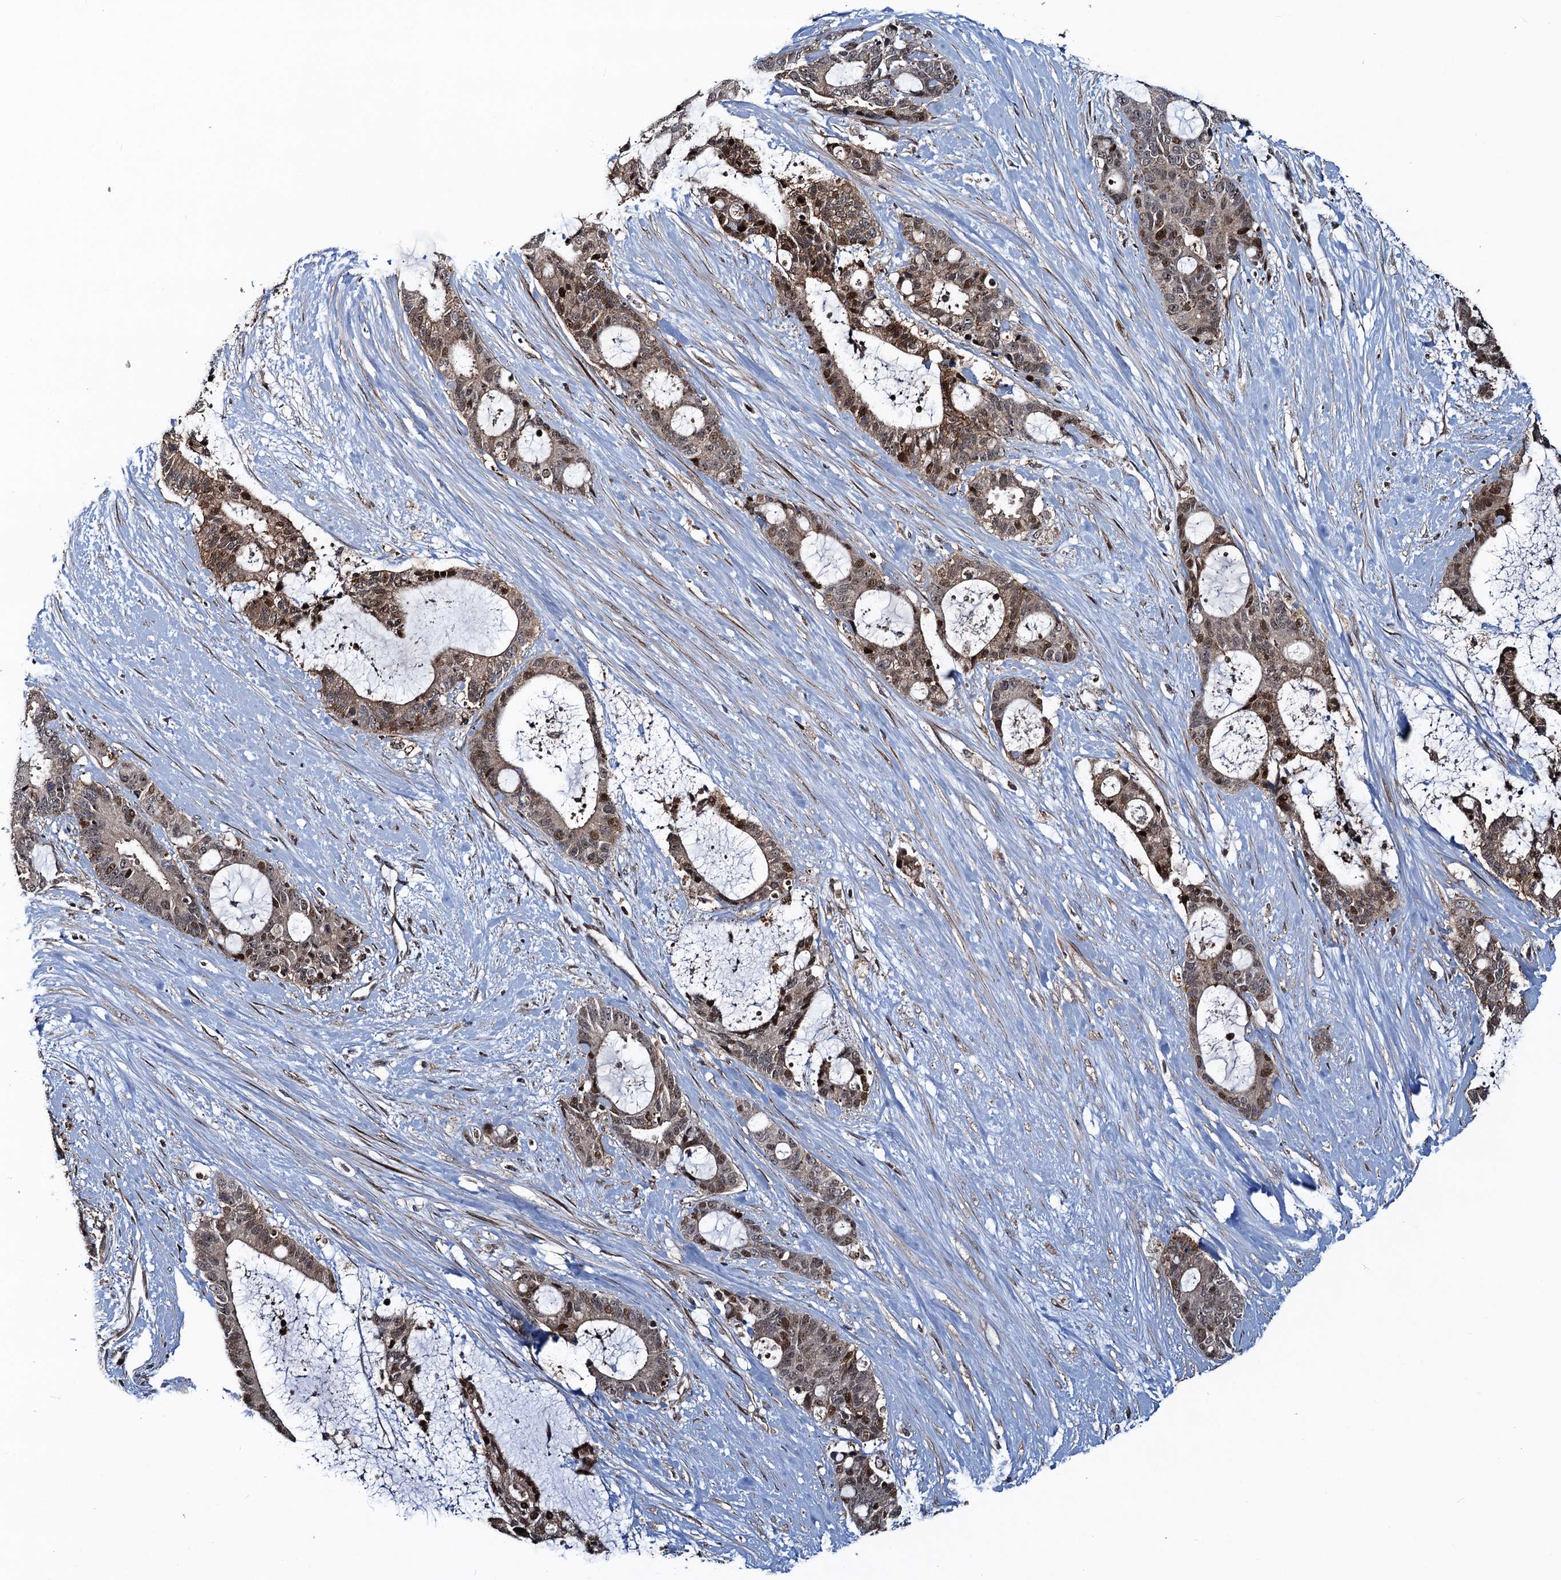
{"staining": {"intensity": "moderate", "quantity": "25%-75%", "location": "cytoplasmic/membranous,nuclear"}, "tissue": "liver cancer", "cell_type": "Tumor cells", "image_type": "cancer", "snomed": [{"axis": "morphology", "description": "Normal tissue, NOS"}, {"axis": "morphology", "description": "Cholangiocarcinoma"}, {"axis": "topography", "description": "Liver"}, {"axis": "topography", "description": "Peripheral nerve tissue"}], "caption": "The micrograph exhibits a brown stain indicating the presence of a protein in the cytoplasmic/membranous and nuclear of tumor cells in liver cancer.", "gene": "ATOSA", "patient": {"sex": "female", "age": 73}}